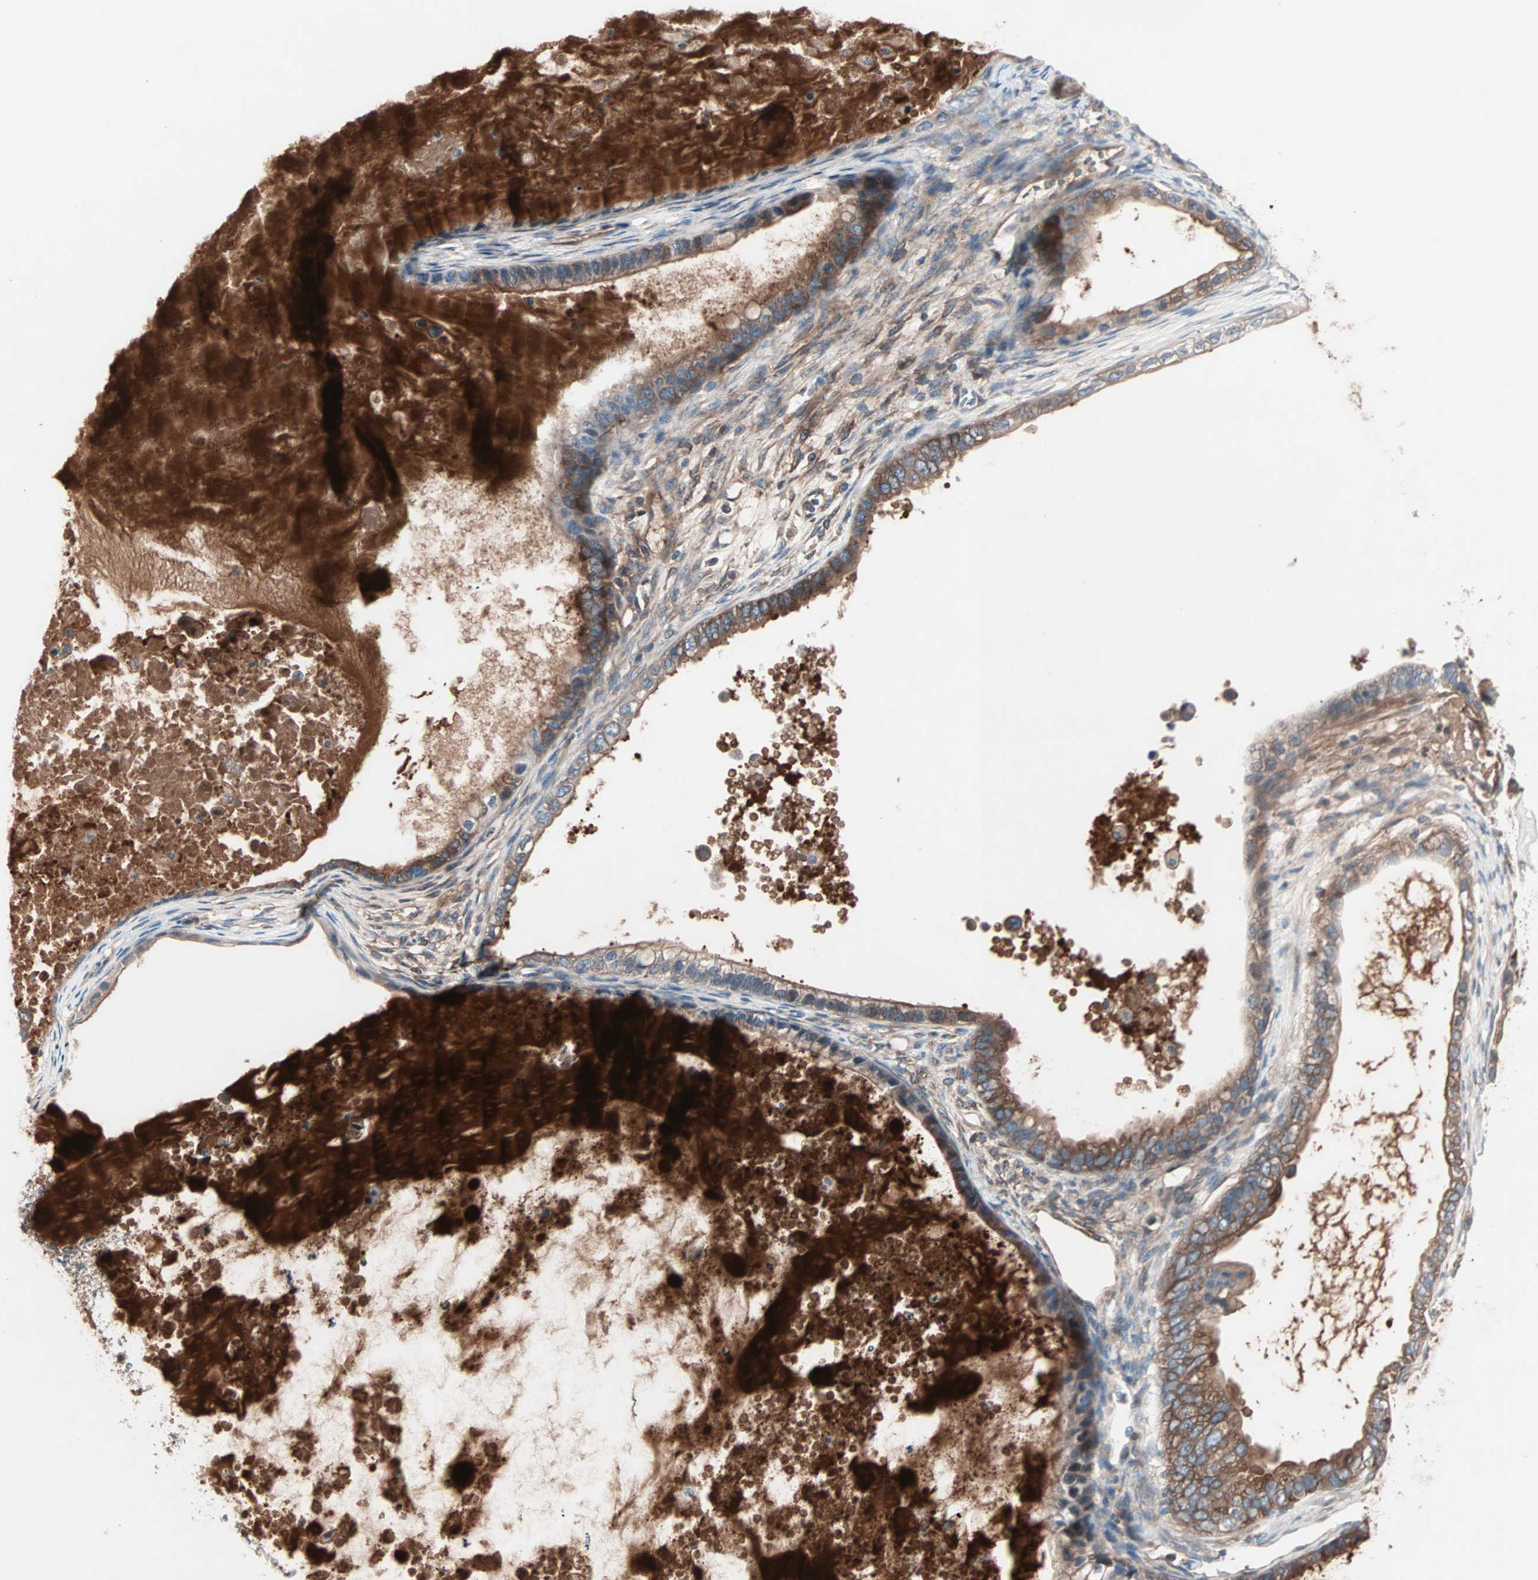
{"staining": {"intensity": "moderate", "quantity": ">75%", "location": "cytoplasmic/membranous"}, "tissue": "ovarian cancer", "cell_type": "Tumor cells", "image_type": "cancer", "snomed": [{"axis": "morphology", "description": "Cystadenocarcinoma, mucinous, NOS"}, {"axis": "topography", "description": "Ovary"}], "caption": "Tumor cells demonstrate medium levels of moderate cytoplasmic/membranous expression in approximately >75% of cells in human ovarian cancer (mucinous cystadenocarcinoma).", "gene": "CAD", "patient": {"sex": "female", "age": 80}}